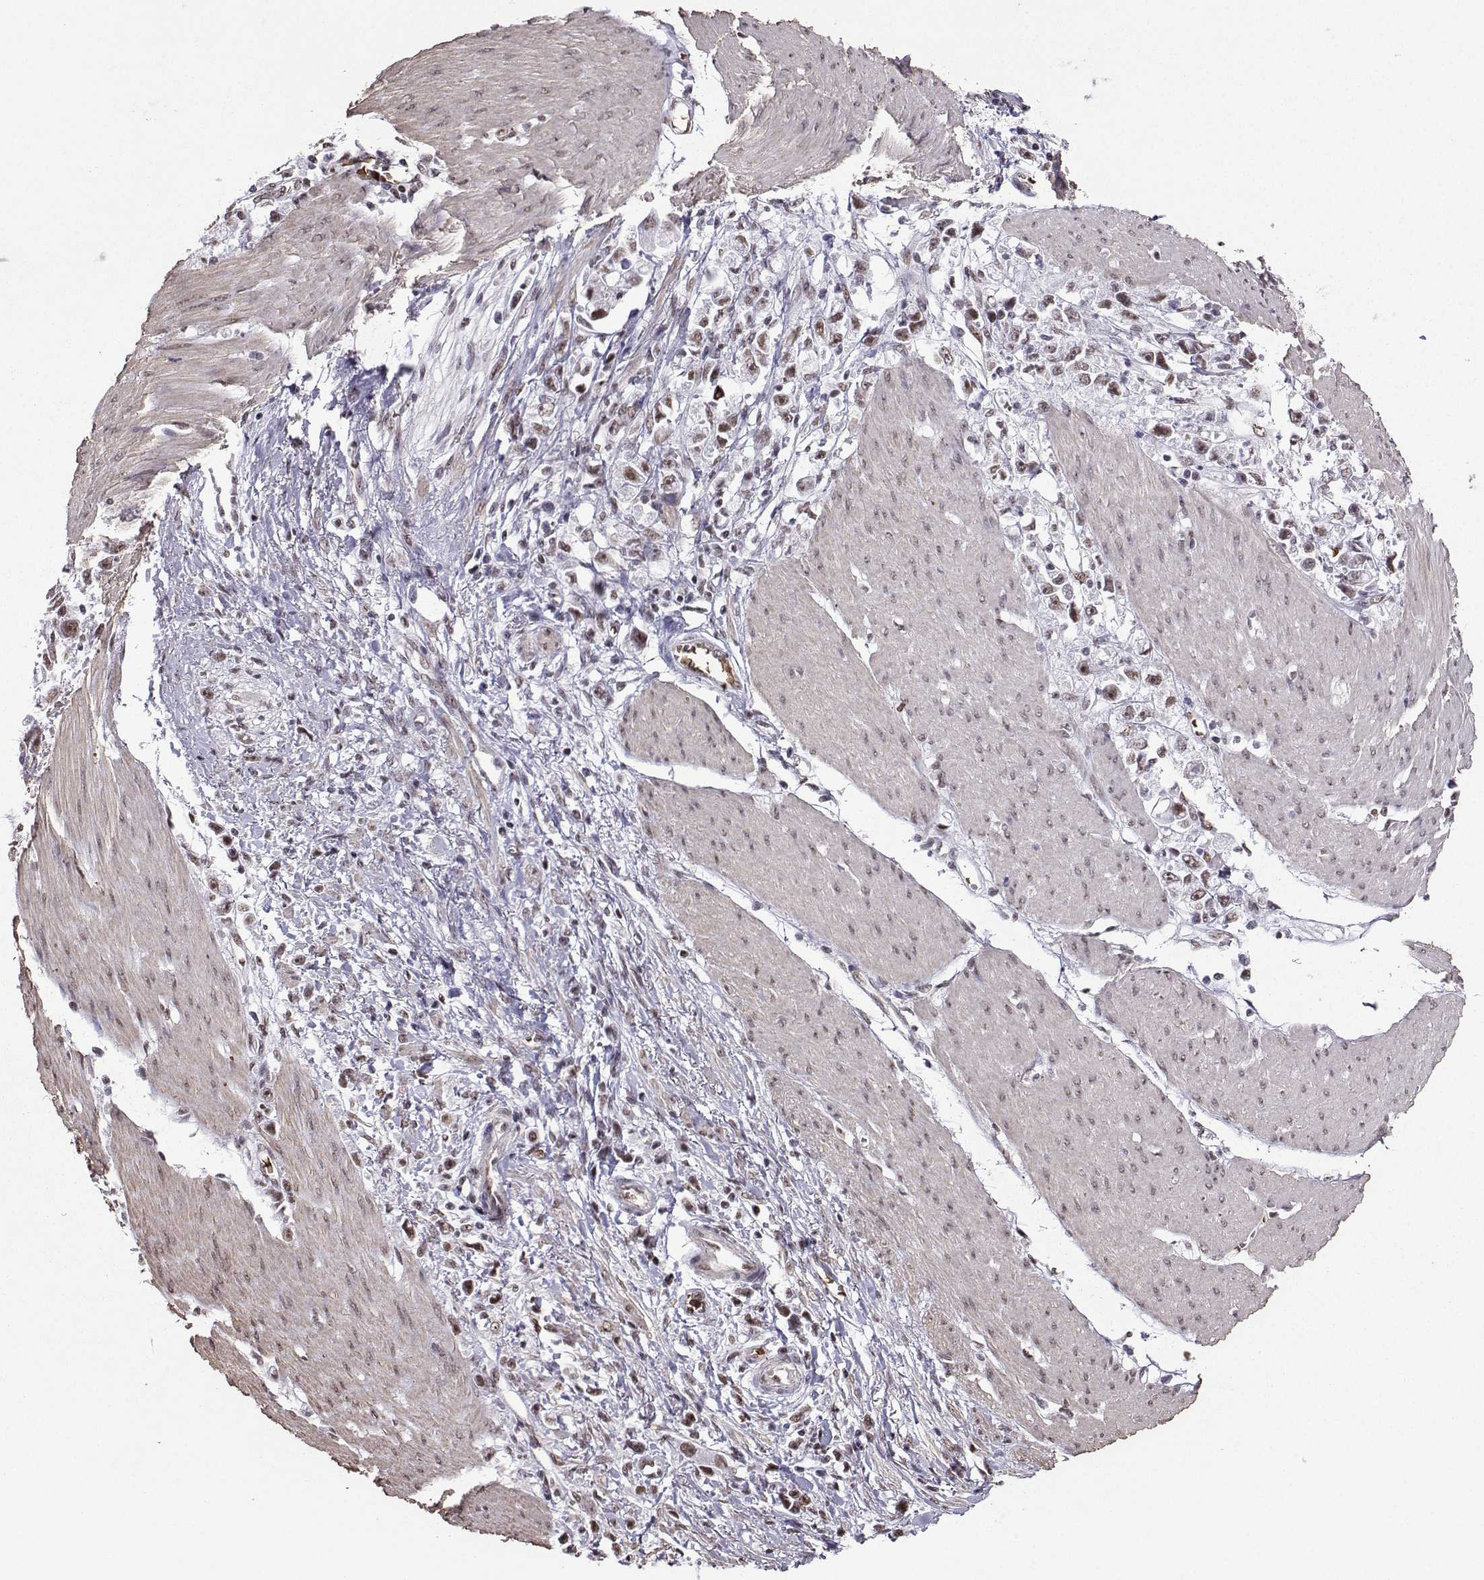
{"staining": {"intensity": "weak", "quantity": "25%-75%", "location": "nuclear"}, "tissue": "stomach cancer", "cell_type": "Tumor cells", "image_type": "cancer", "snomed": [{"axis": "morphology", "description": "Adenocarcinoma, NOS"}, {"axis": "topography", "description": "Stomach"}], "caption": "Protein staining displays weak nuclear staining in about 25%-75% of tumor cells in stomach cancer (adenocarcinoma).", "gene": "CCNK", "patient": {"sex": "female", "age": 59}}